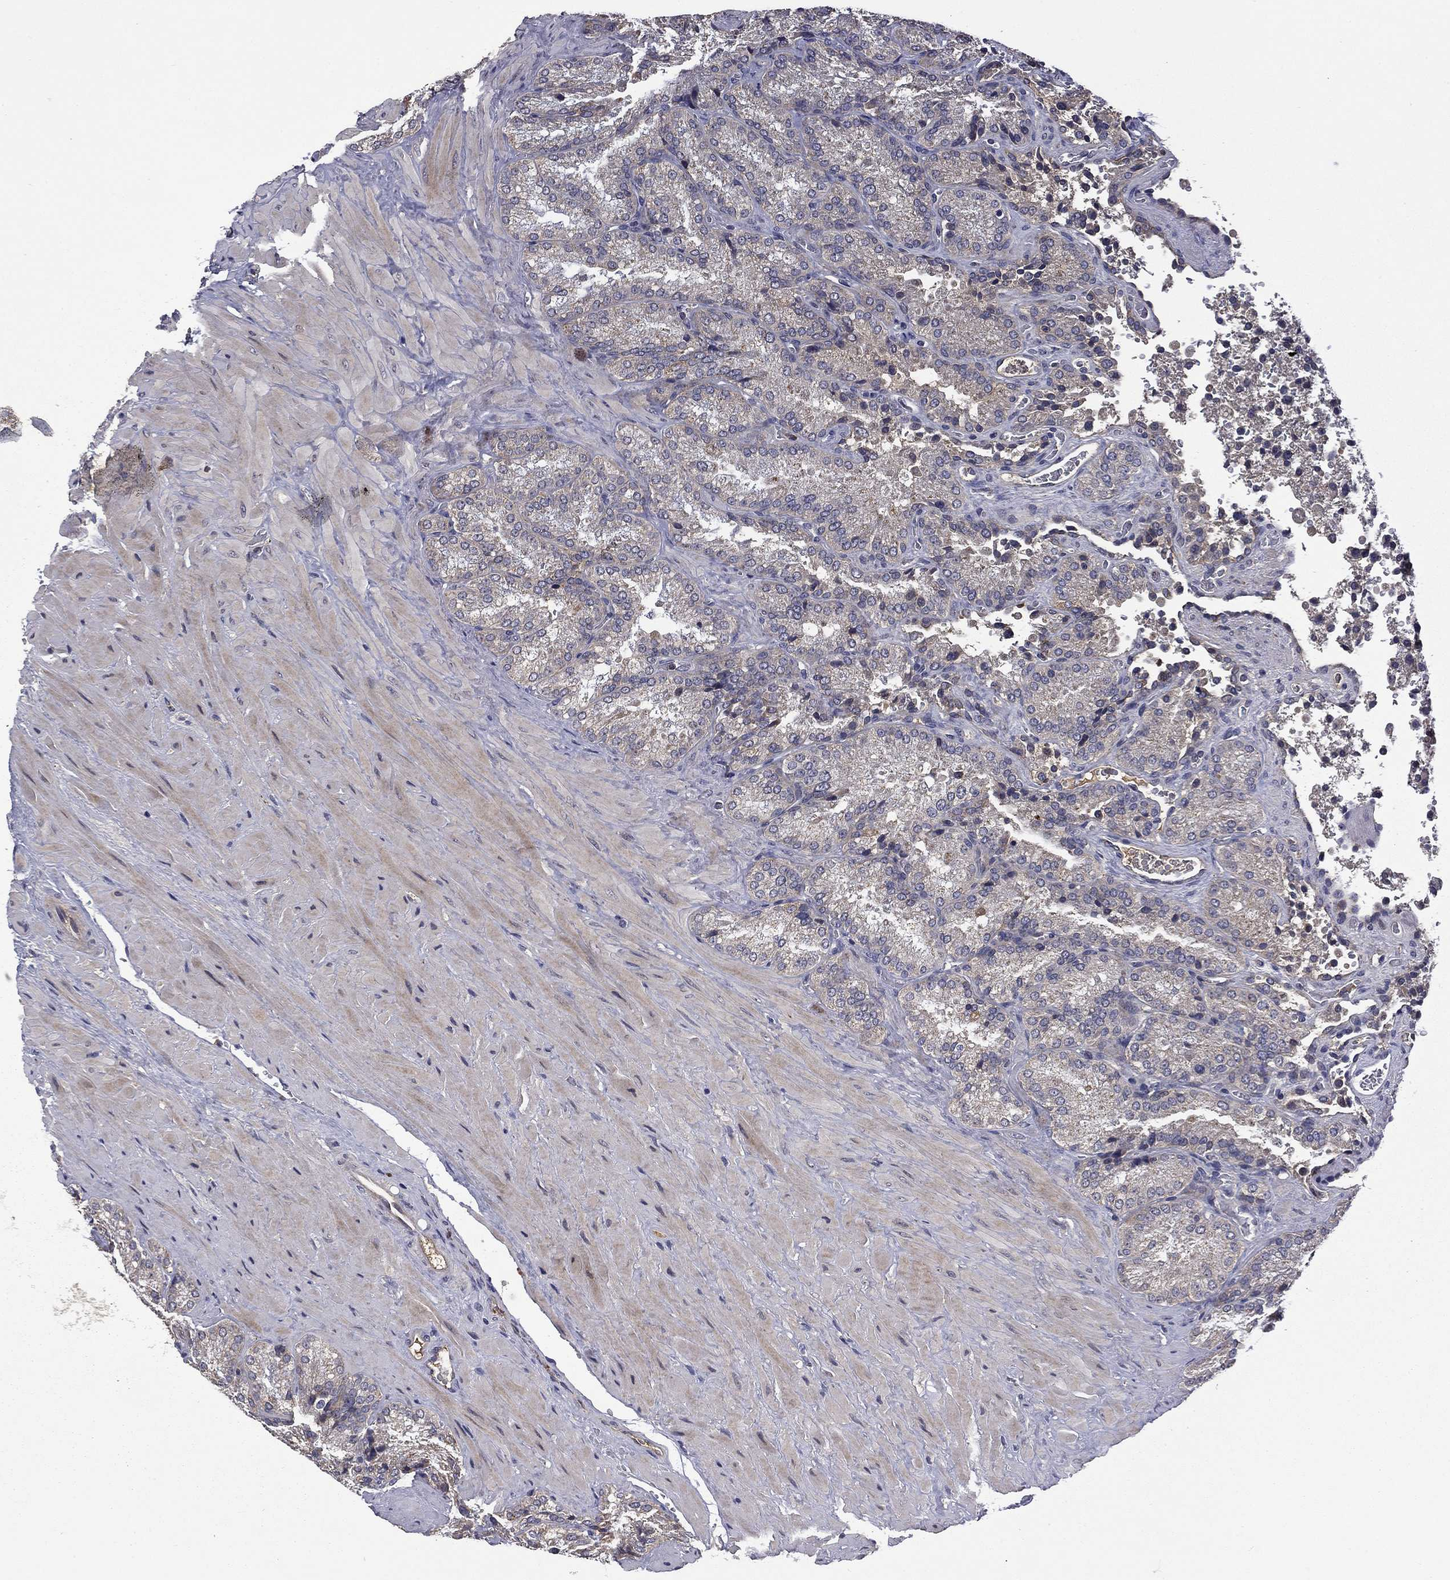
{"staining": {"intensity": "negative", "quantity": "none", "location": "none"}, "tissue": "seminal vesicle", "cell_type": "Glandular cells", "image_type": "normal", "snomed": [{"axis": "morphology", "description": "Normal tissue, NOS"}, {"axis": "topography", "description": "Seminal veicle"}], "caption": "This is a histopathology image of immunohistochemistry staining of normal seminal vesicle, which shows no expression in glandular cells.", "gene": "CEACAM7", "patient": {"sex": "male", "age": 37}}